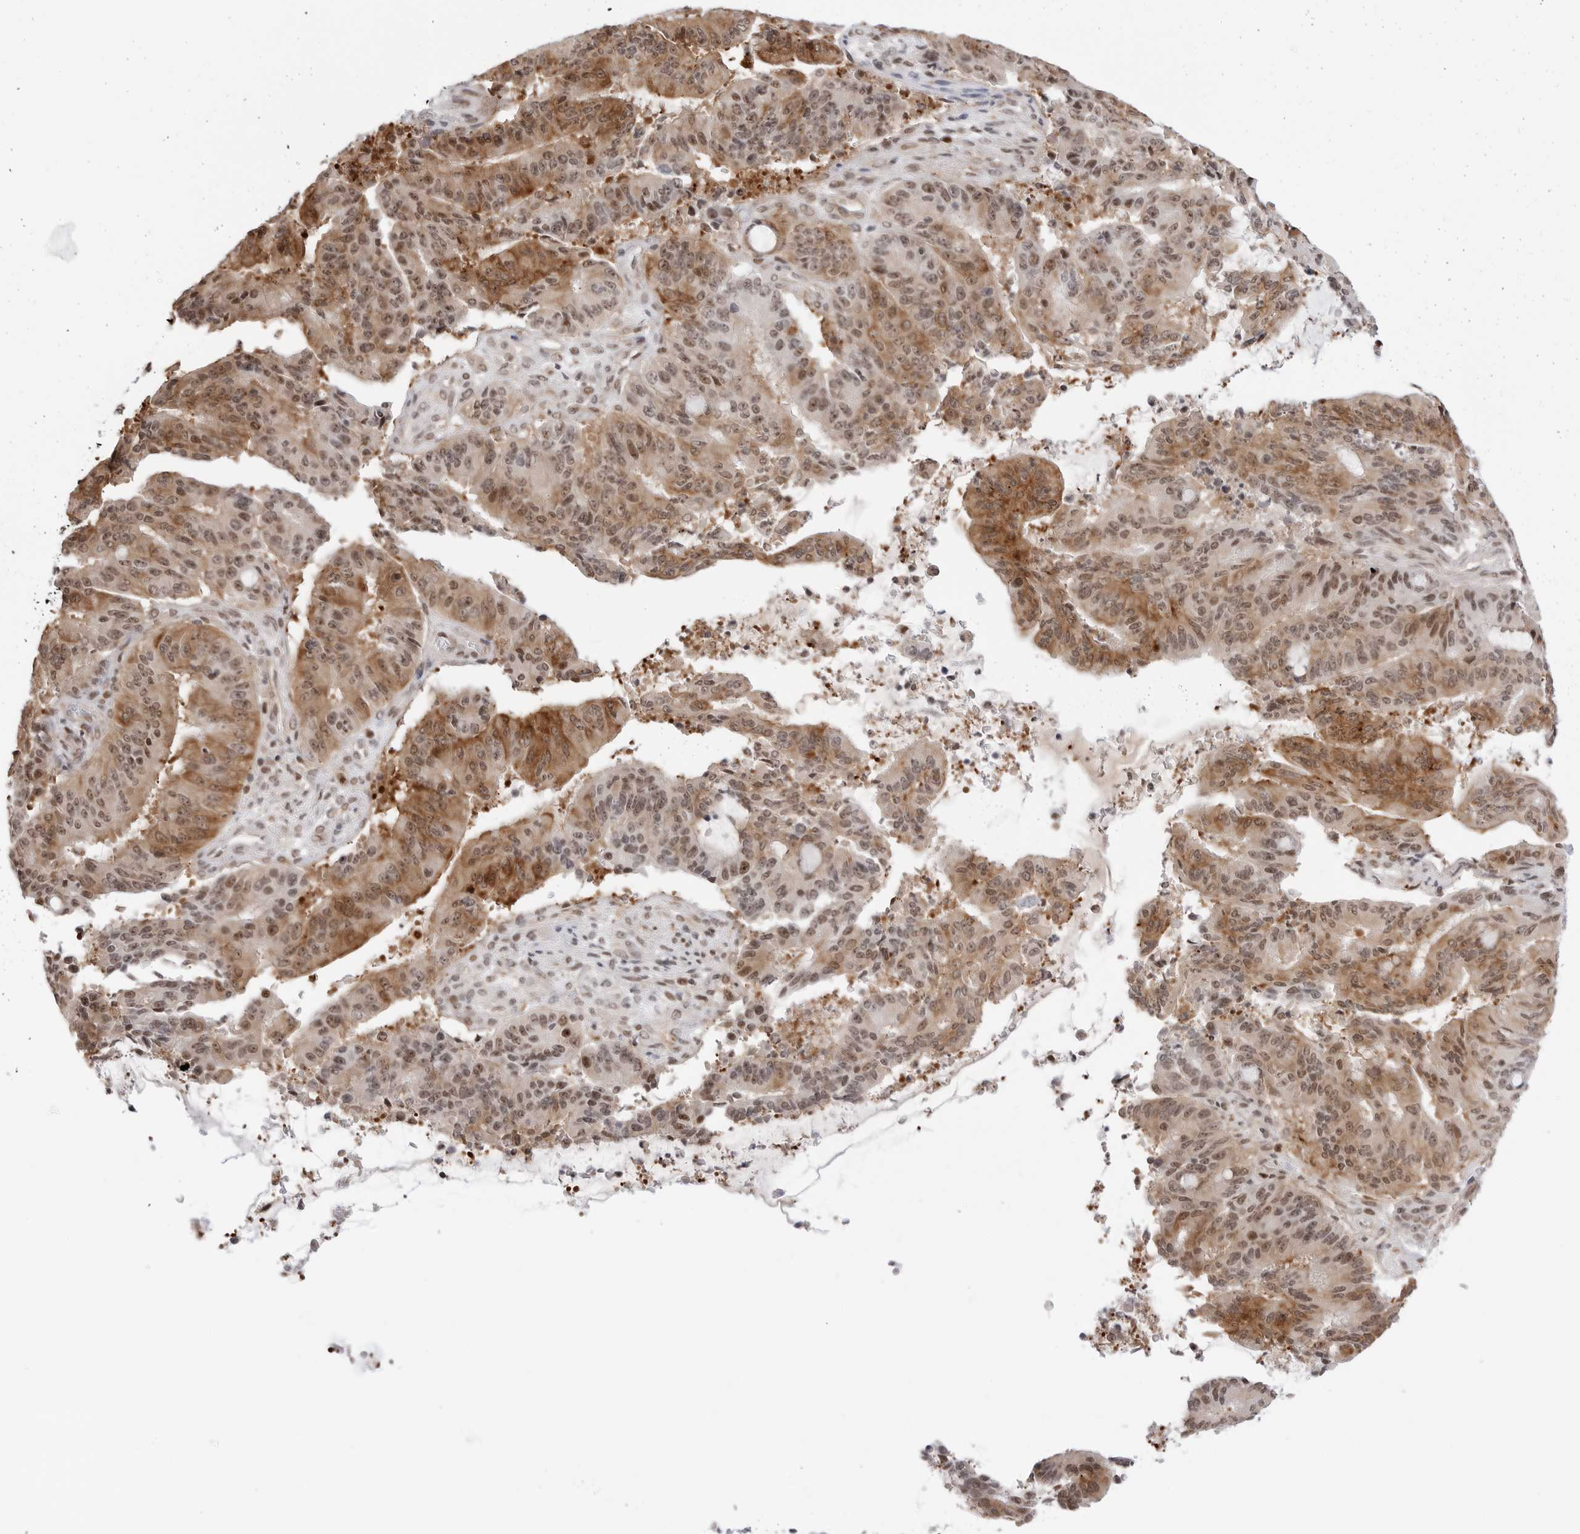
{"staining": {"intensity": "moderate", "quantity": ">75%", "location": "cytoplasmic/membranous,nuclear"}, "tissue": "liver cancer", "cell_type": "Tumor cells", "image_type": "cancer", "snomed": [{"axis": "morphology", "description": "Normal tissue, NOS"}, {"axis": "morphology", "description": "Cholangiocarcinoma"}, {"axis": "topography", "description": "Liver"}, {"axis": "topography", "description": "Peripheral nerve tissue"}], "caption": "Immunohistochemical staining of human liver cancer exhibits moderate cytoplasmic/membranous and nuclear protein staining in approximately >75% of tumor cells. (DAB IHC, brown staining for protein, blue staining for nuclei).", "gene": "C1orf162", "patient": {"sex": "female", "age": 73}}